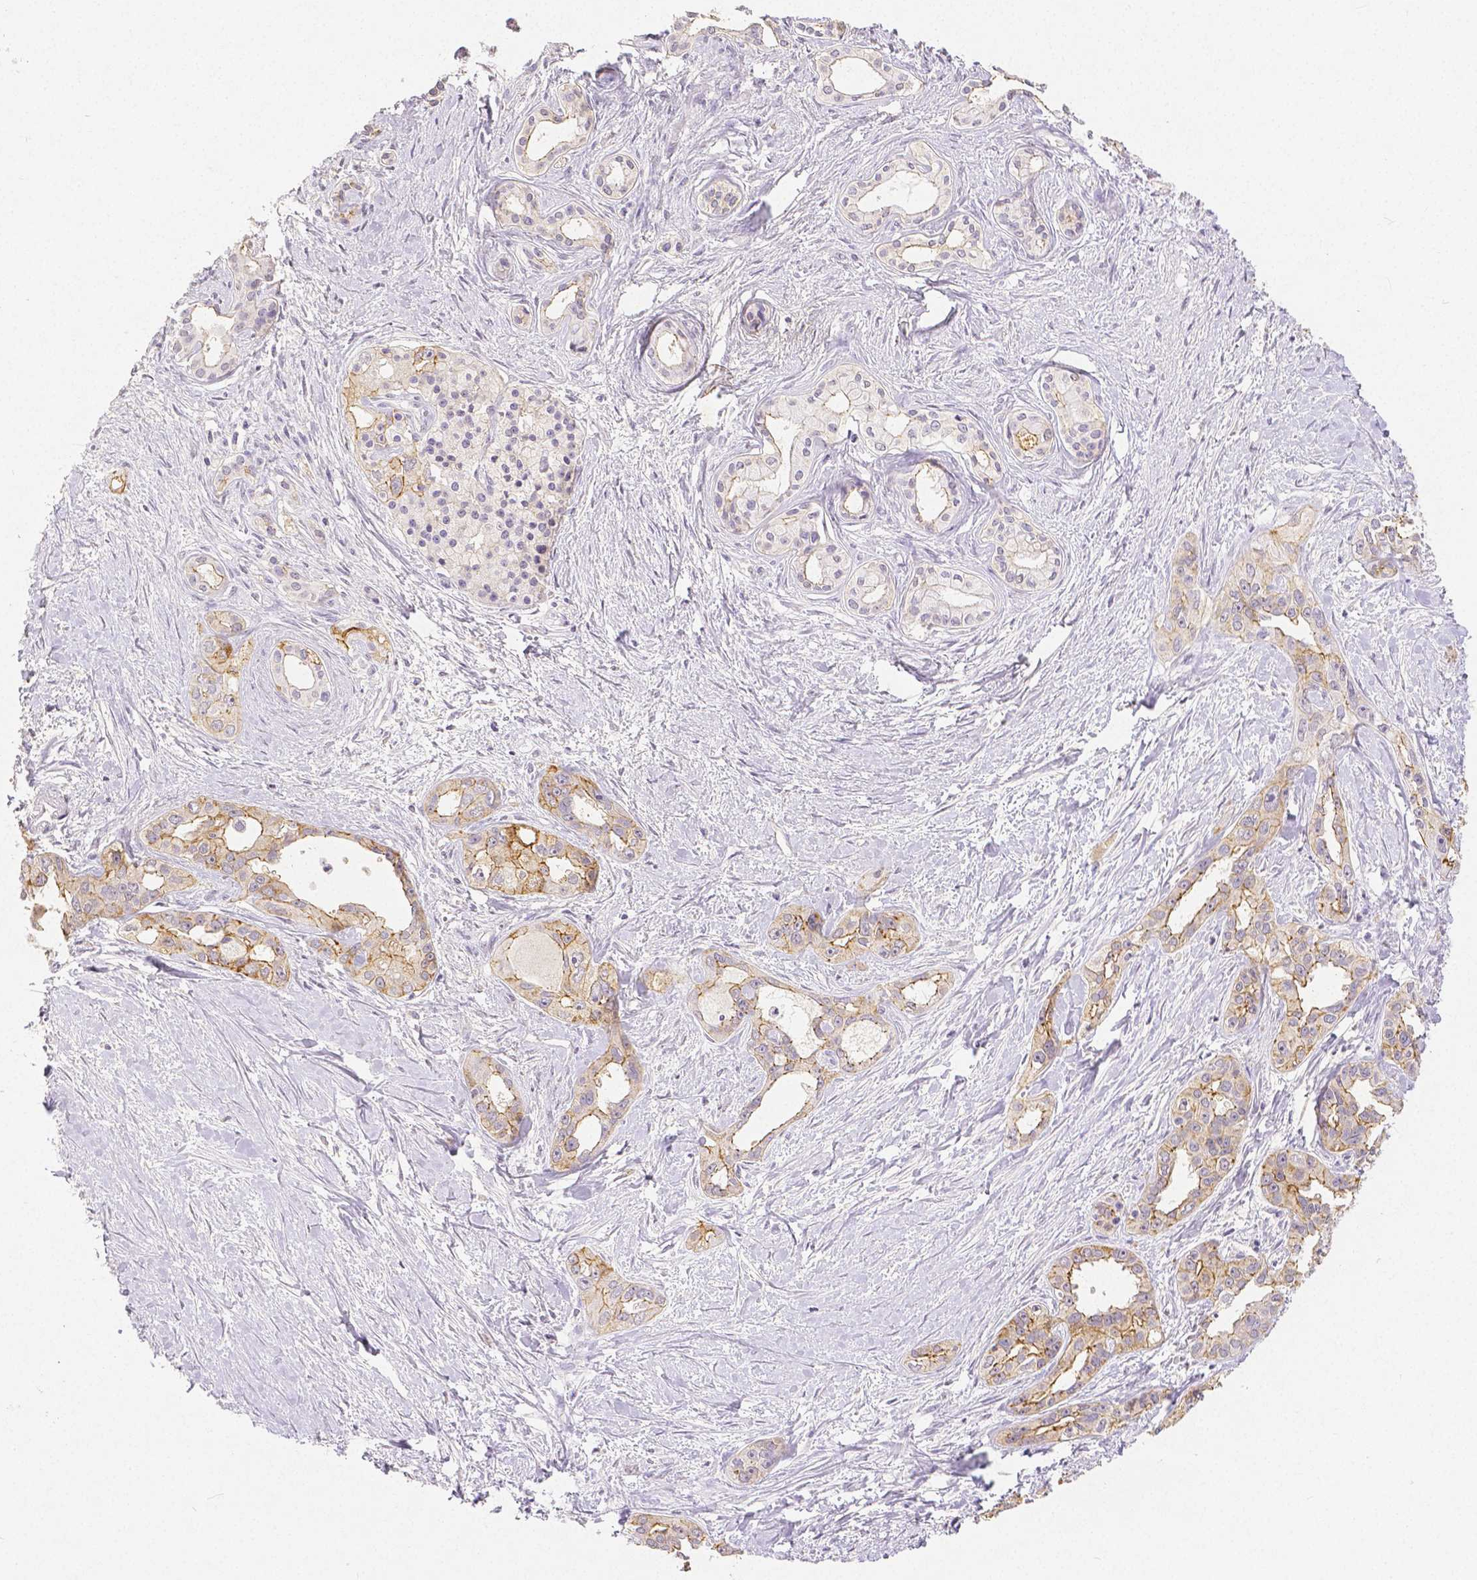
{"staining": {"intensity": "moderate", "quantity": ">75%", "location": "cytoplasmic/membranous"}, "tissue": "pancreatic cancer", "cell_type": "Tumor cells", "image_type": "cancer", "snomed": [{"axis": "morphology", "description": "Adenocarcinoma, NOS"}, {"axis": "topography", "description": "Pancreas"}], "caption": "There is medium levels of moderate cytoplasmic/membranous staining in tumor cells of pancreatic cancer, as demonstrated by immunohistochemical staining (brown color).", "gene": "OCLN", "patient": {"sex": "female", "age": 50}}